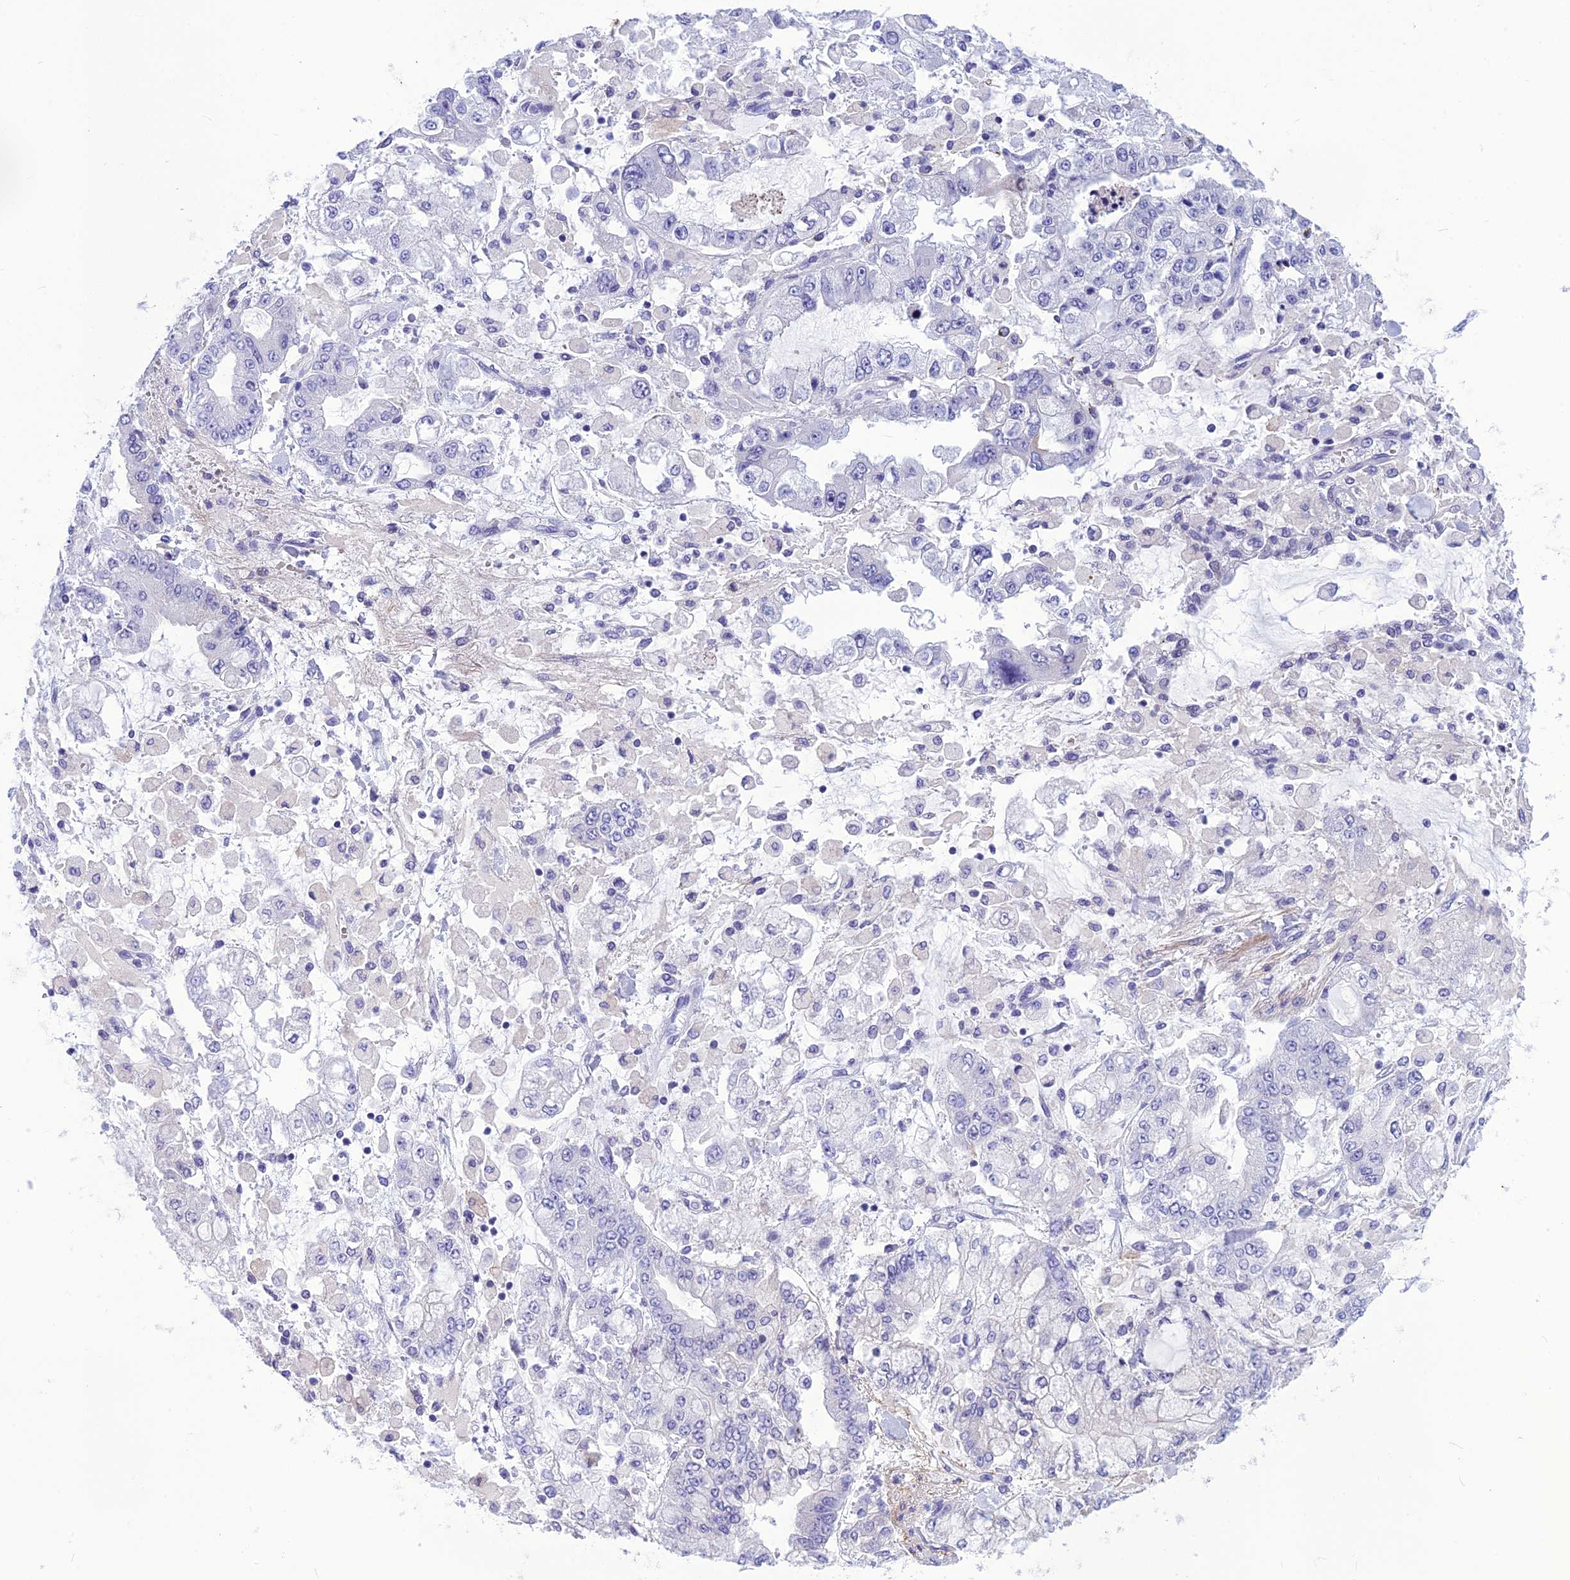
{"staining": {"intensity": "negative", "quantity": "none", "location": "none"}, "tissue": "stomach cancer", "cell_type": "Tumor cells", "image_type": "cancer", "snomed": [{"axis": "morphology", "description": "Normal tissue, NOS"}, {"axis": "morphology", "description": "Adenocarcinoma, NOS"}, {"axis": "topography", "description": "Stomach, upper"}, {"axis": "topography", "description": "Stomach"}], "caption": "A high-resolution histopathology image shows immunohistochemistry staining of stomach cancer (adenocarcinoma), which shows no significant expression in tumor cells.", "gene": "BBS2", "patient": {"sex": "male", "age": 76}}